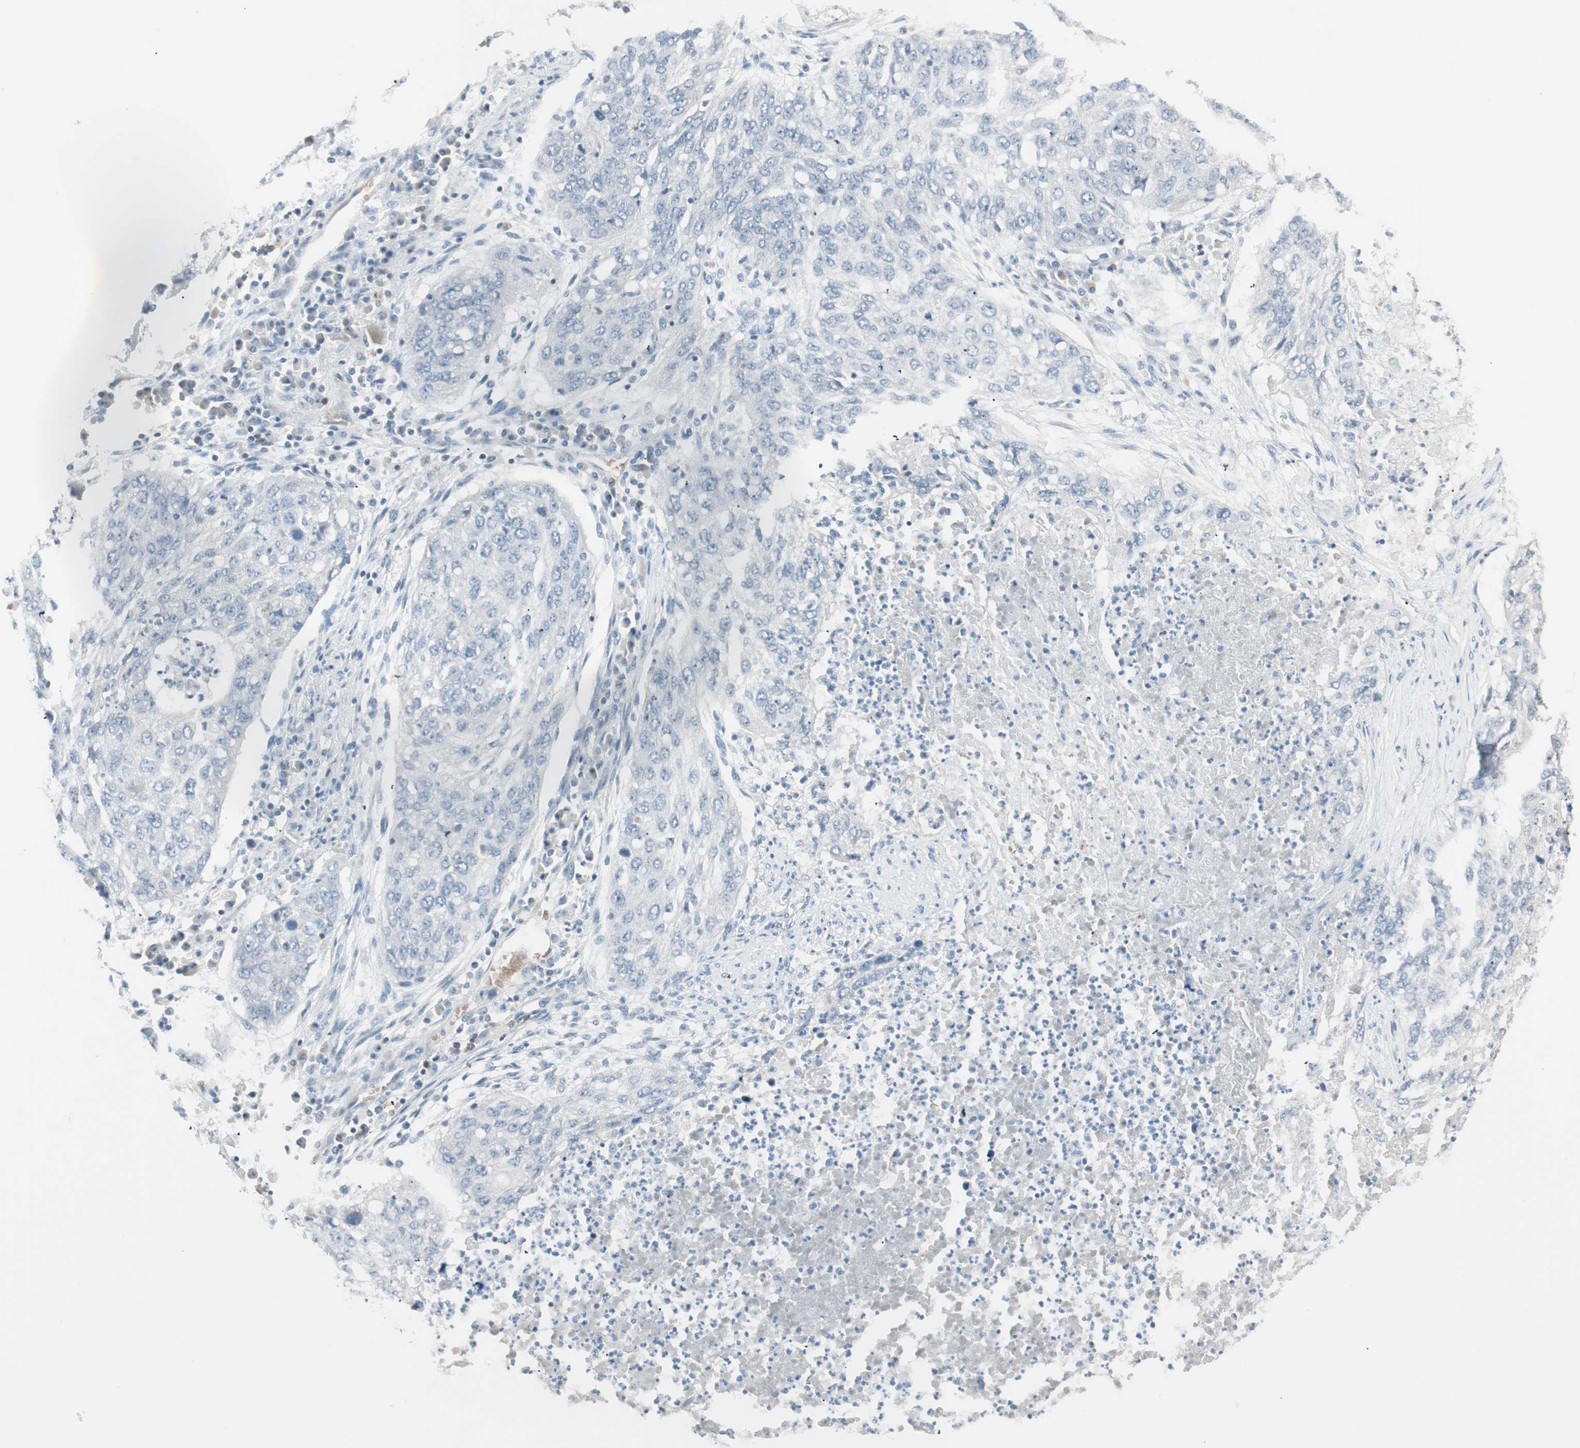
{"staining": {"intensity": "negative", "quantity": "none", "location": "none"}, "tissue": "lung cancer", "cell_type": "Tumor cells", "image_type": "cancer", "snomed": [{"axis": "morphology", "description": "Squamous cell carcinoma, NOS"}, {"axis": "topography", "description": "Lung"}], "caption": "This is a histopathology image of immunohistochemistry staining of squamous cell carcinoma (lung), which shows no positivity in tumor cells. The staining was performed using DAB to visualize the protein expression in brown, while the nuclei were stained in blue with hematoxylin (Magnification: 20x).", "gene": "MAP4K1", "patient": {"sex": "female", "age": 63}}